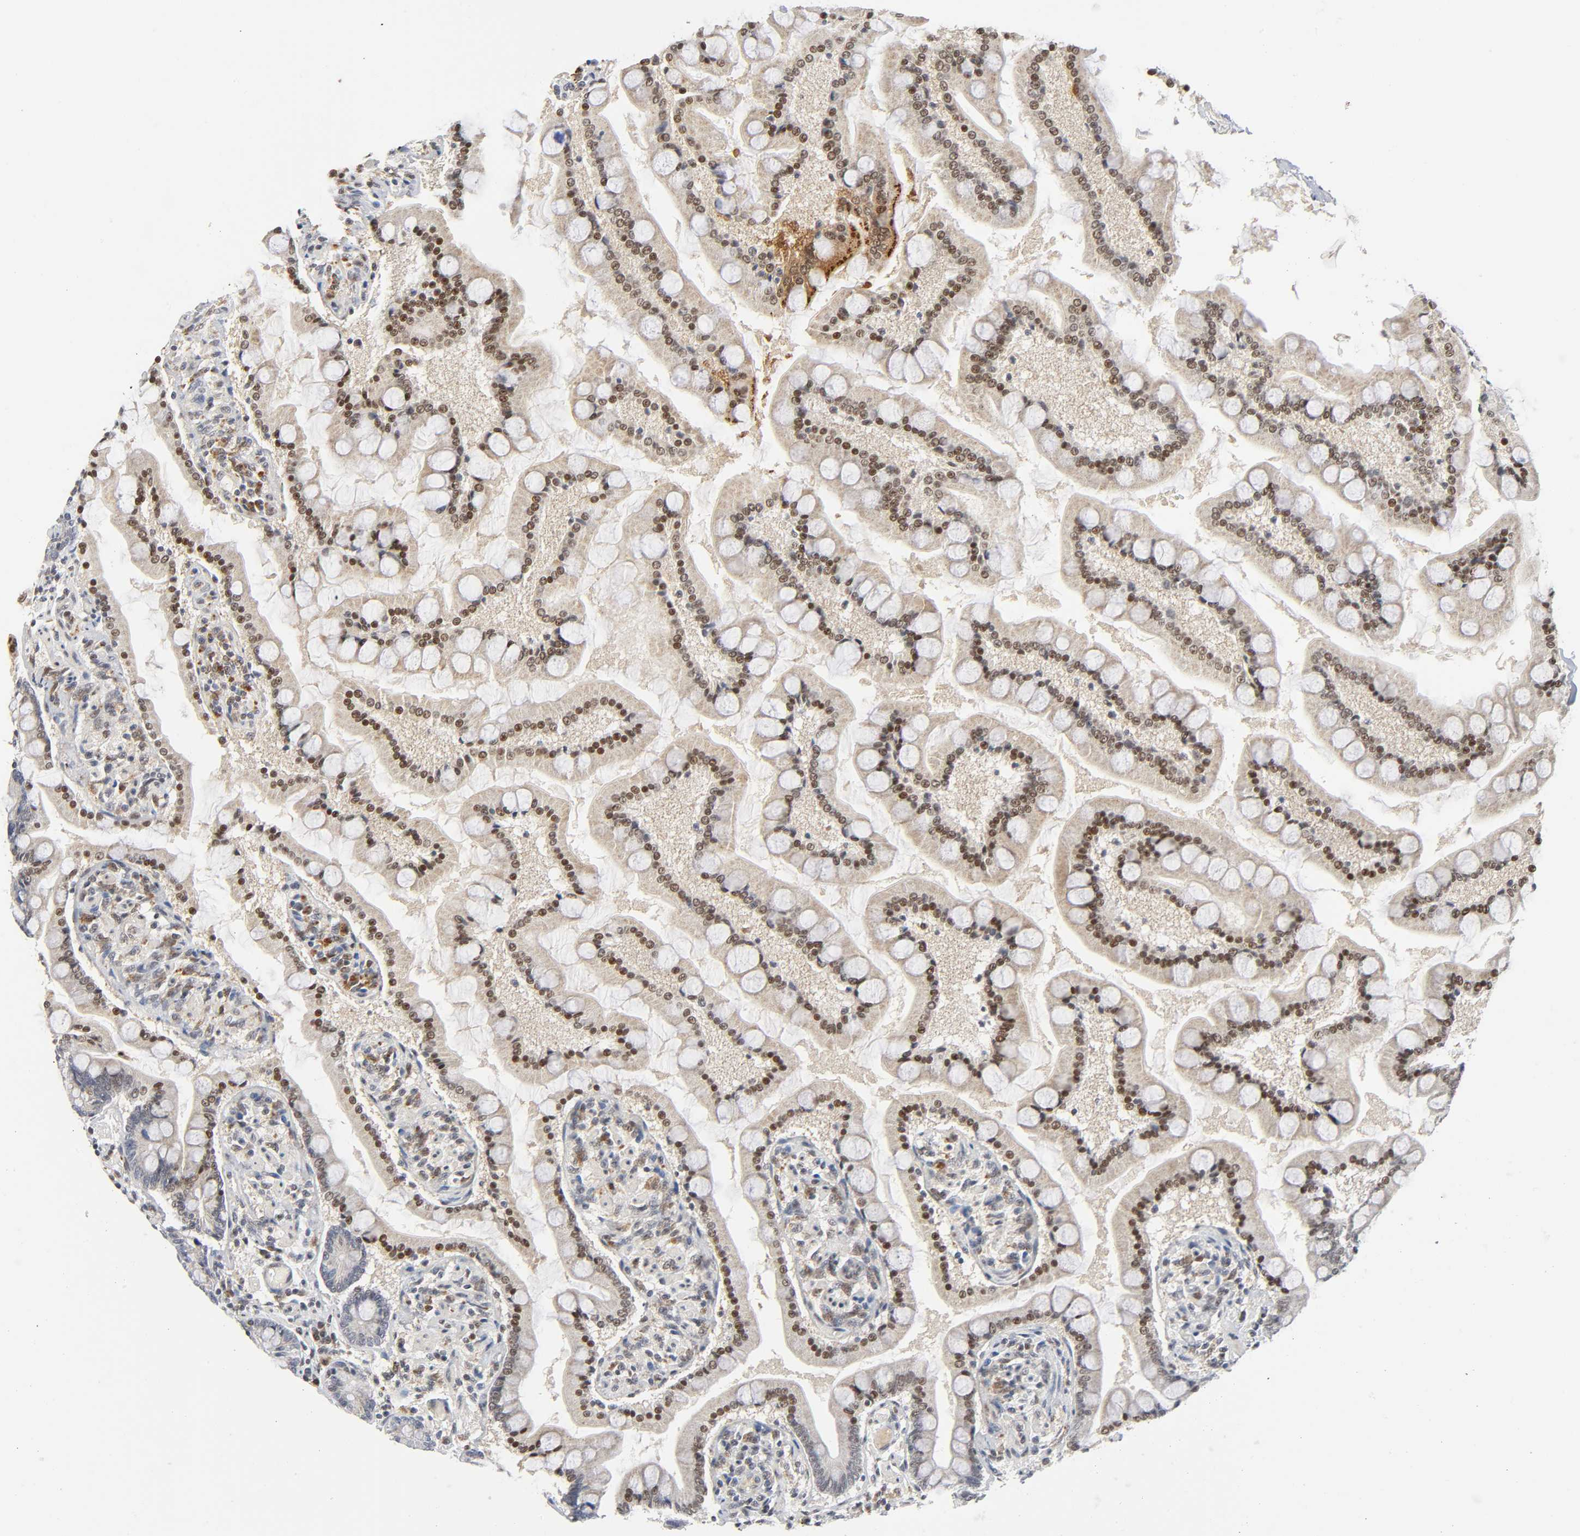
{"staining": {"intensity": "moderate", "quantity": ">75%", "location": "cytoplasmic/membranous,nuclear"}, "tissue": "small intestine", "cell_type": "Glandular cells", "image_type": "normal", "snomed": [{"axis": "morphology", "description": "Normal tissue, NOS"}, {"axis": "topography", "description": "Small intestine"}], "caption": "Immunohistochemical staining of normal small intestine reveals moderate cytoplasmic/membranous,nuclear protein expression in approximately >75% of glandular cells.", "gene": "KAT2B", "patient": {"sex": "male", "age": 41}}